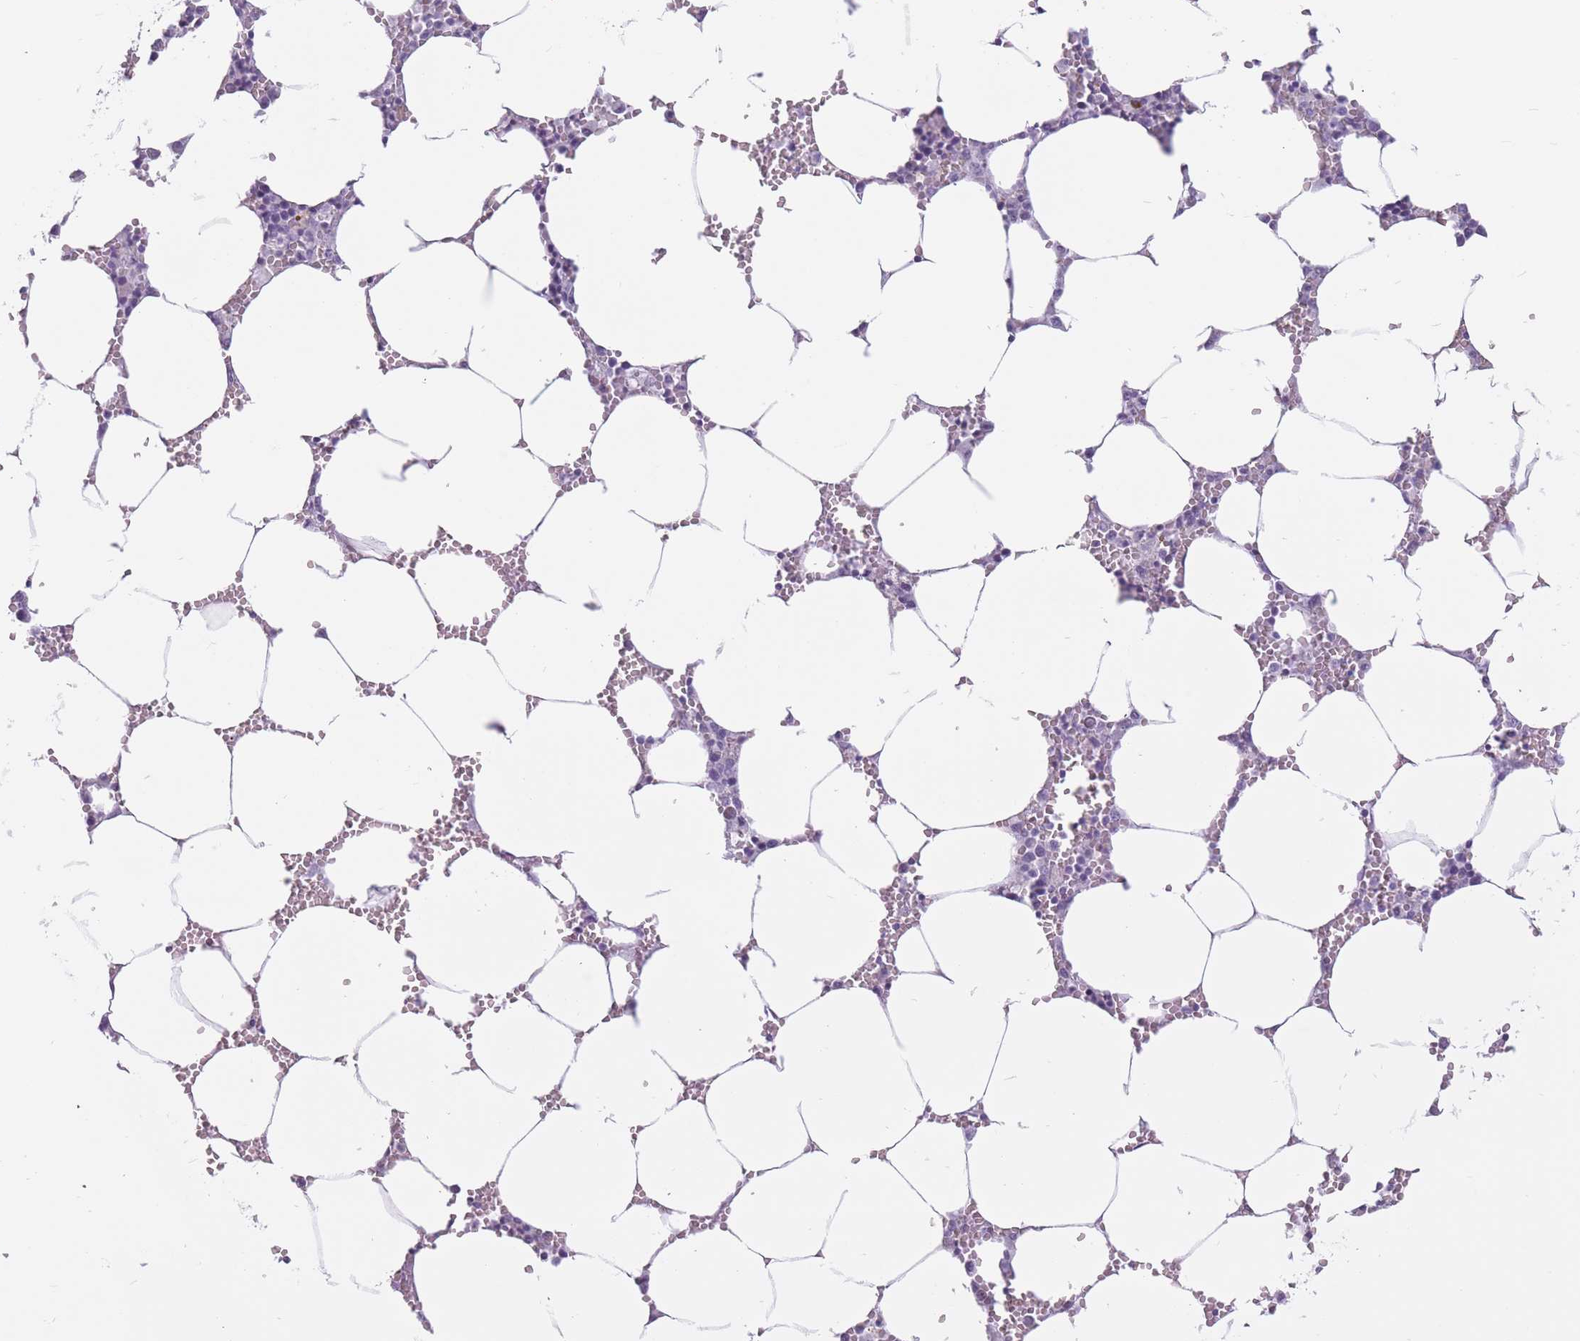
{"staining": {"intensity": "negative", "quantity": "none", "location": "none"}, "tissue": "bone marrow", "cell_type": "Hematopoietic cells", "image_type": "normal", "snomed": [{"axis": "morphology", "description": "Normal tissue, NOS"}, {"axis": "topography", "description": "Bone marrow"}], "caption": "A histopathology image of human bone marrow is negative for staining in hematopoietic cells. (Immunohistochemistry, brightfield microscopy, high magnification).", "gene": "PNMA3", "patient": {"sex": "male", "age": 70}}